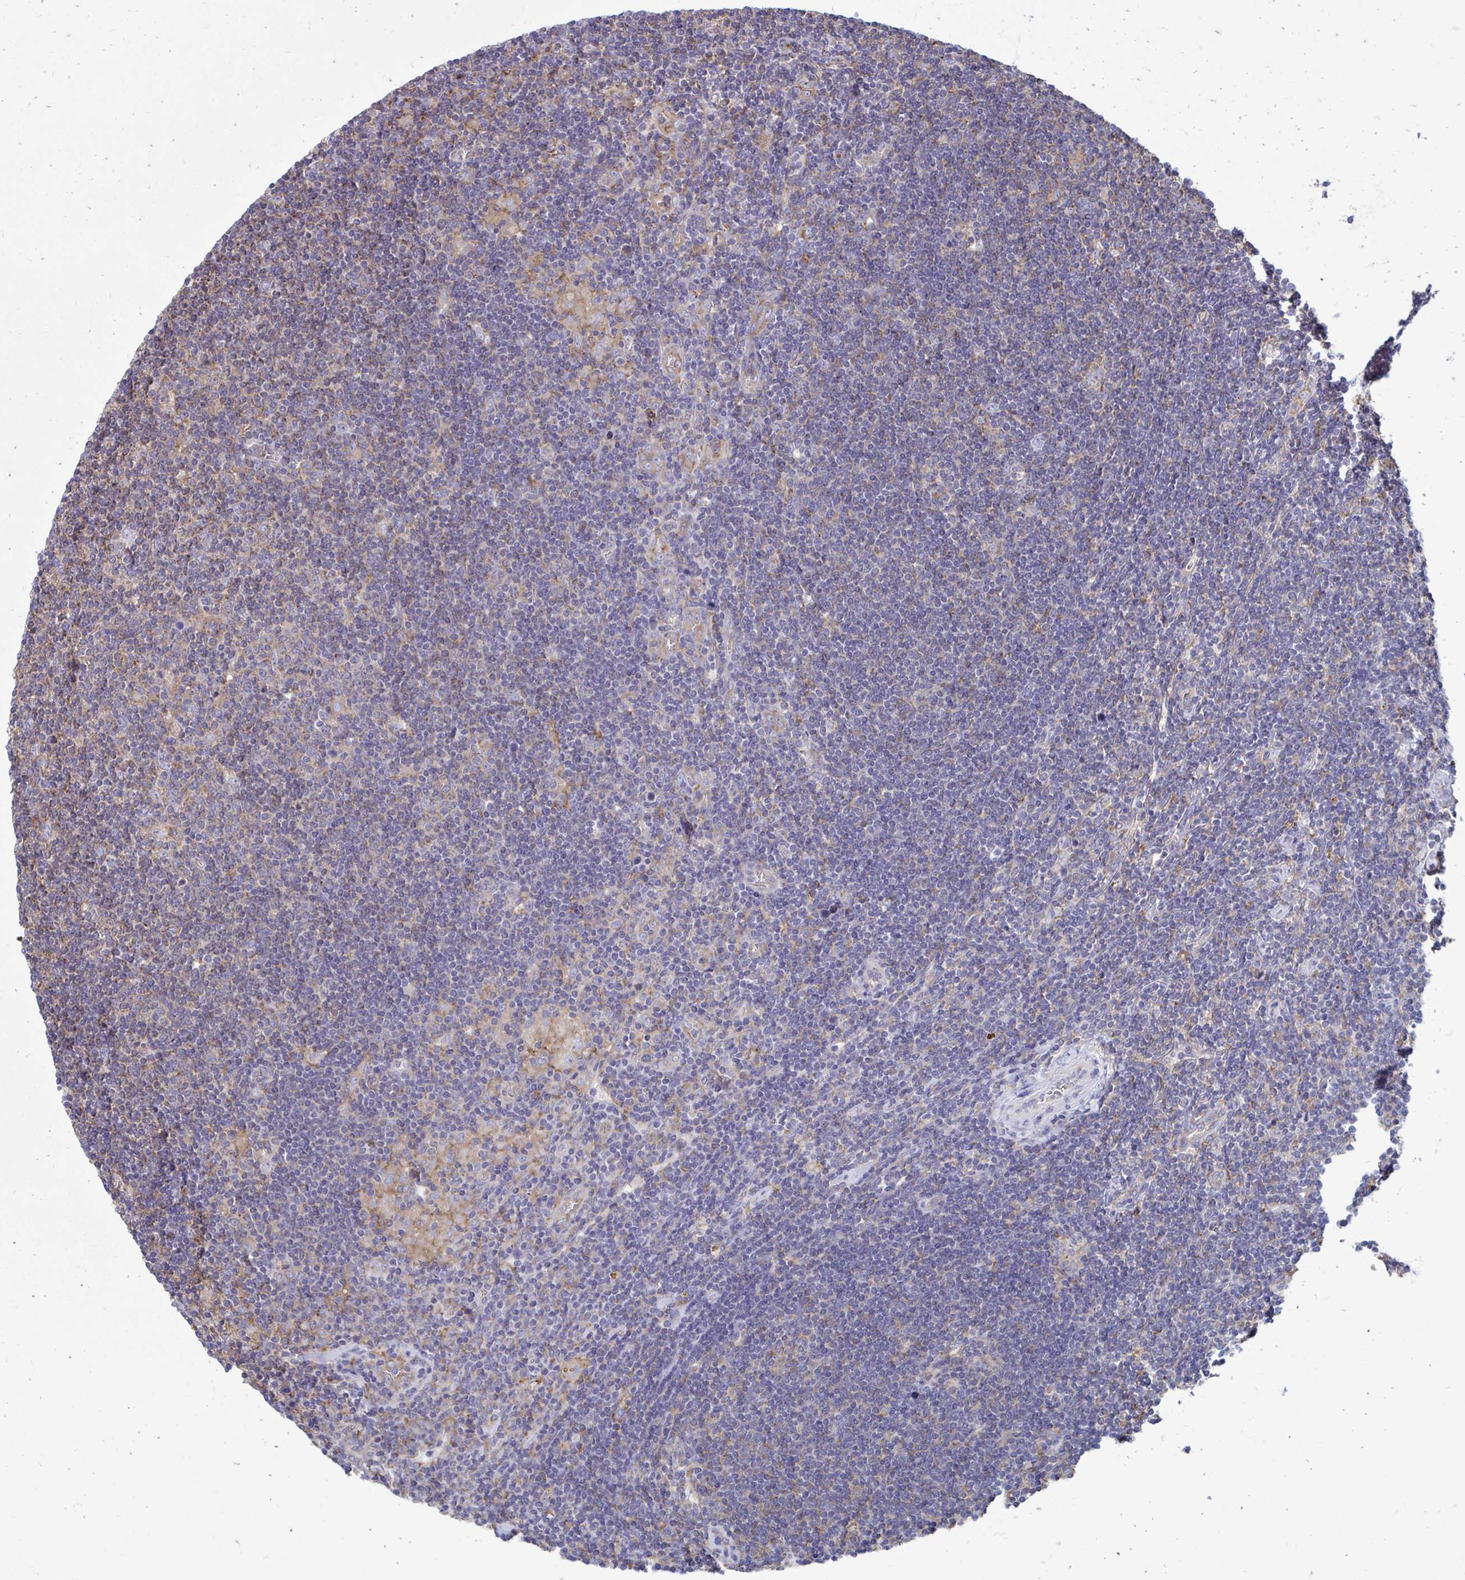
{"staining": {"intensity": "negative", "quantity": "none", "location": "none"}, "tissue": "lymphoma", "cell_type": "Tumor cells", "image_type": "cancer", "snomed": [{"axis": "morphology", "description": "Hodgkin's disease, NOS"}, {"axis": "topography", "description": "Lymph node"}], "caption": "An immunohistochemistry micrograph of Hodgkin's disease is shown. There is no staining in tumor cells of Hodgkin's disease. Brightfield microscopy of immunohistochemistry (IHC) stained with DAB (3,3'-diaminobenzidine) (brown) and hematoxylin (blue), captured at high magnification.", "gene": "CLTA", "patient": {"sex": "male", "age": 40}}